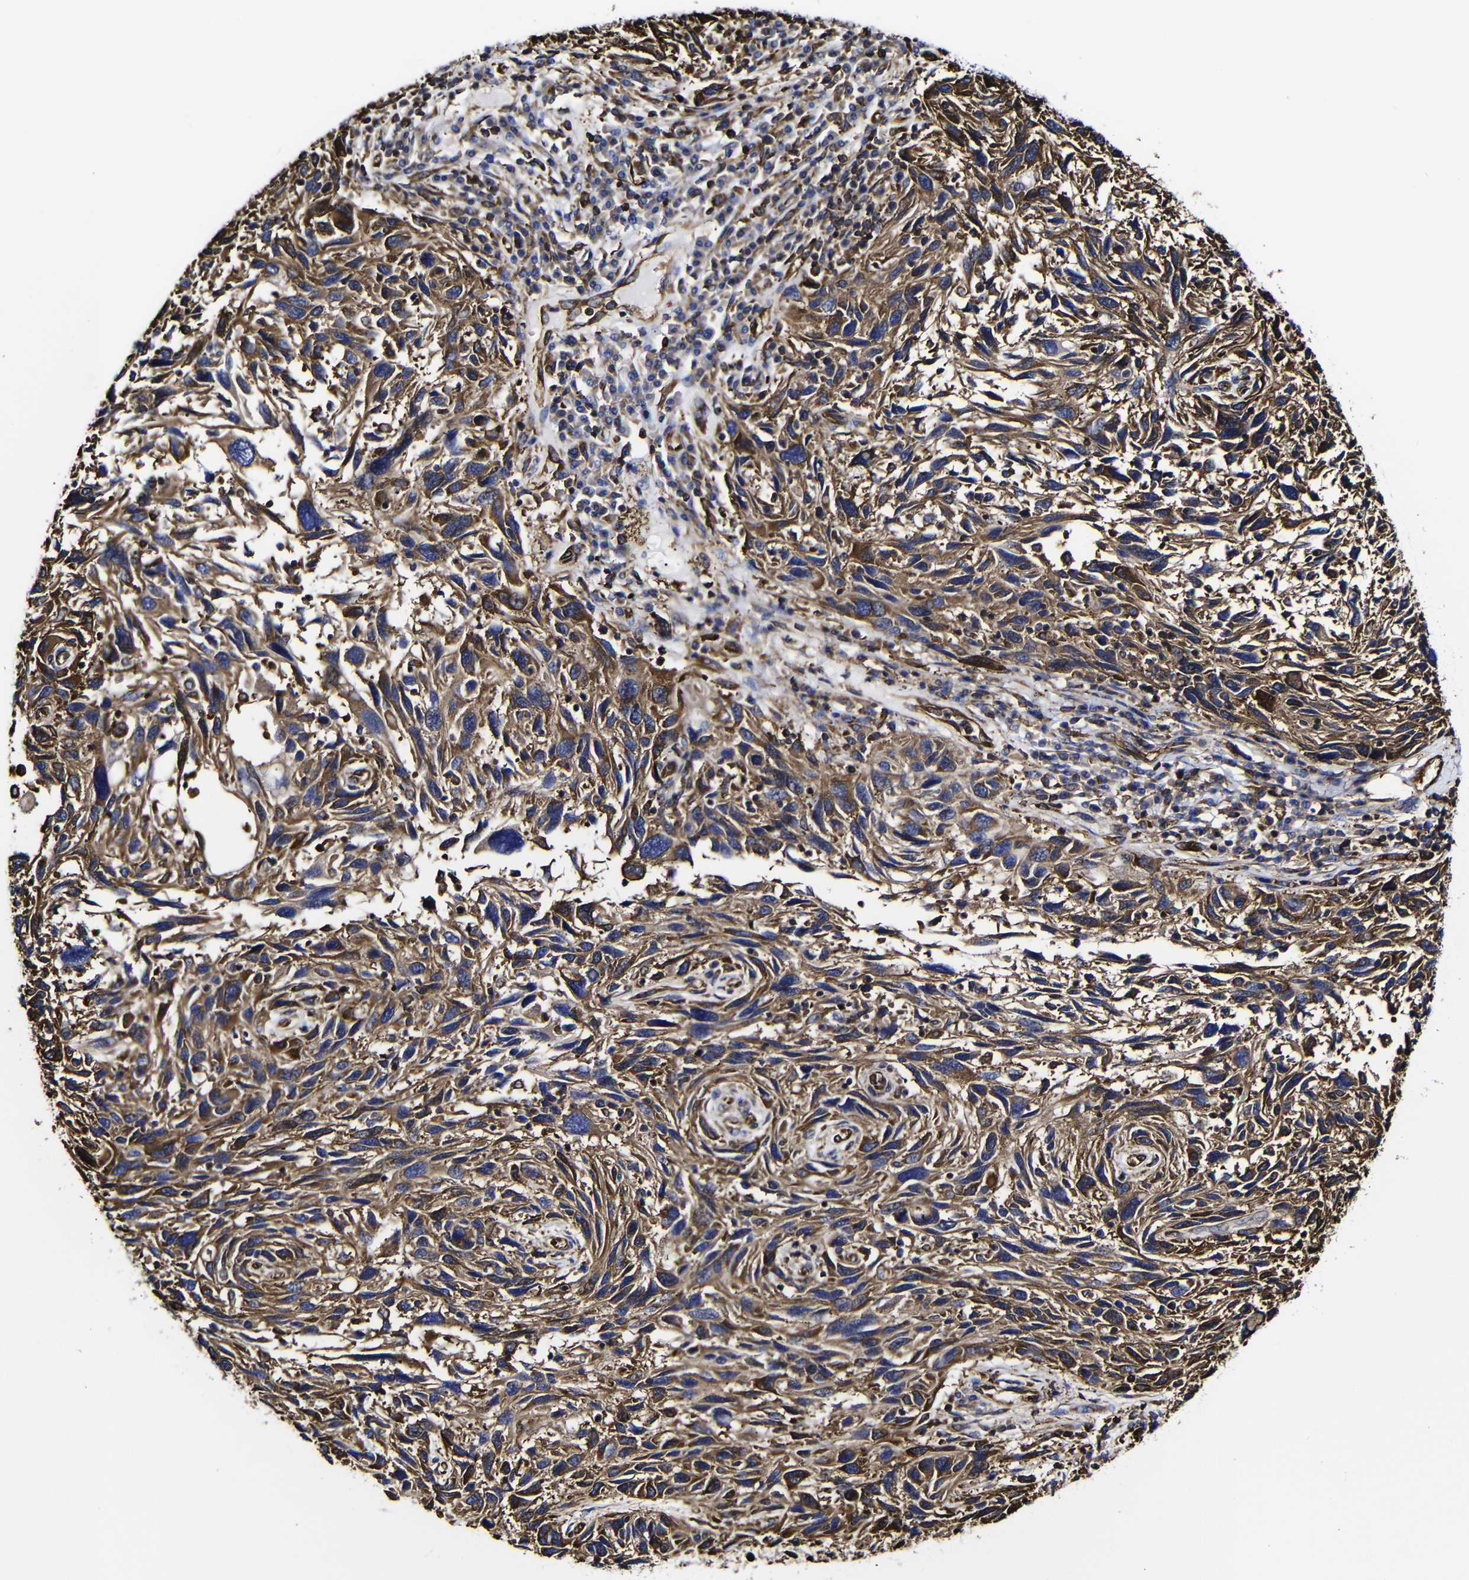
{"staining": {"intensity": "moderate", "quantity": ">75%", "location": "cytoplasmic/membranous"}, "tissue": "melanoma", "cell_type": "Tumor cells", "image_type": "cancer", "snomed": [{"axis": "morphology", "description": "Malignant melanoma, NOS"}, {"axis": "topography", "description": "Skin"}], "caption": "Immunohistochemical staining of melanoma demonstrates medium levels of moderate cytoplasmic/membranous expression in approximately >75% of tumor cells.", "gene": "MSN", "patient": {"sex": "male", "age": 53}}